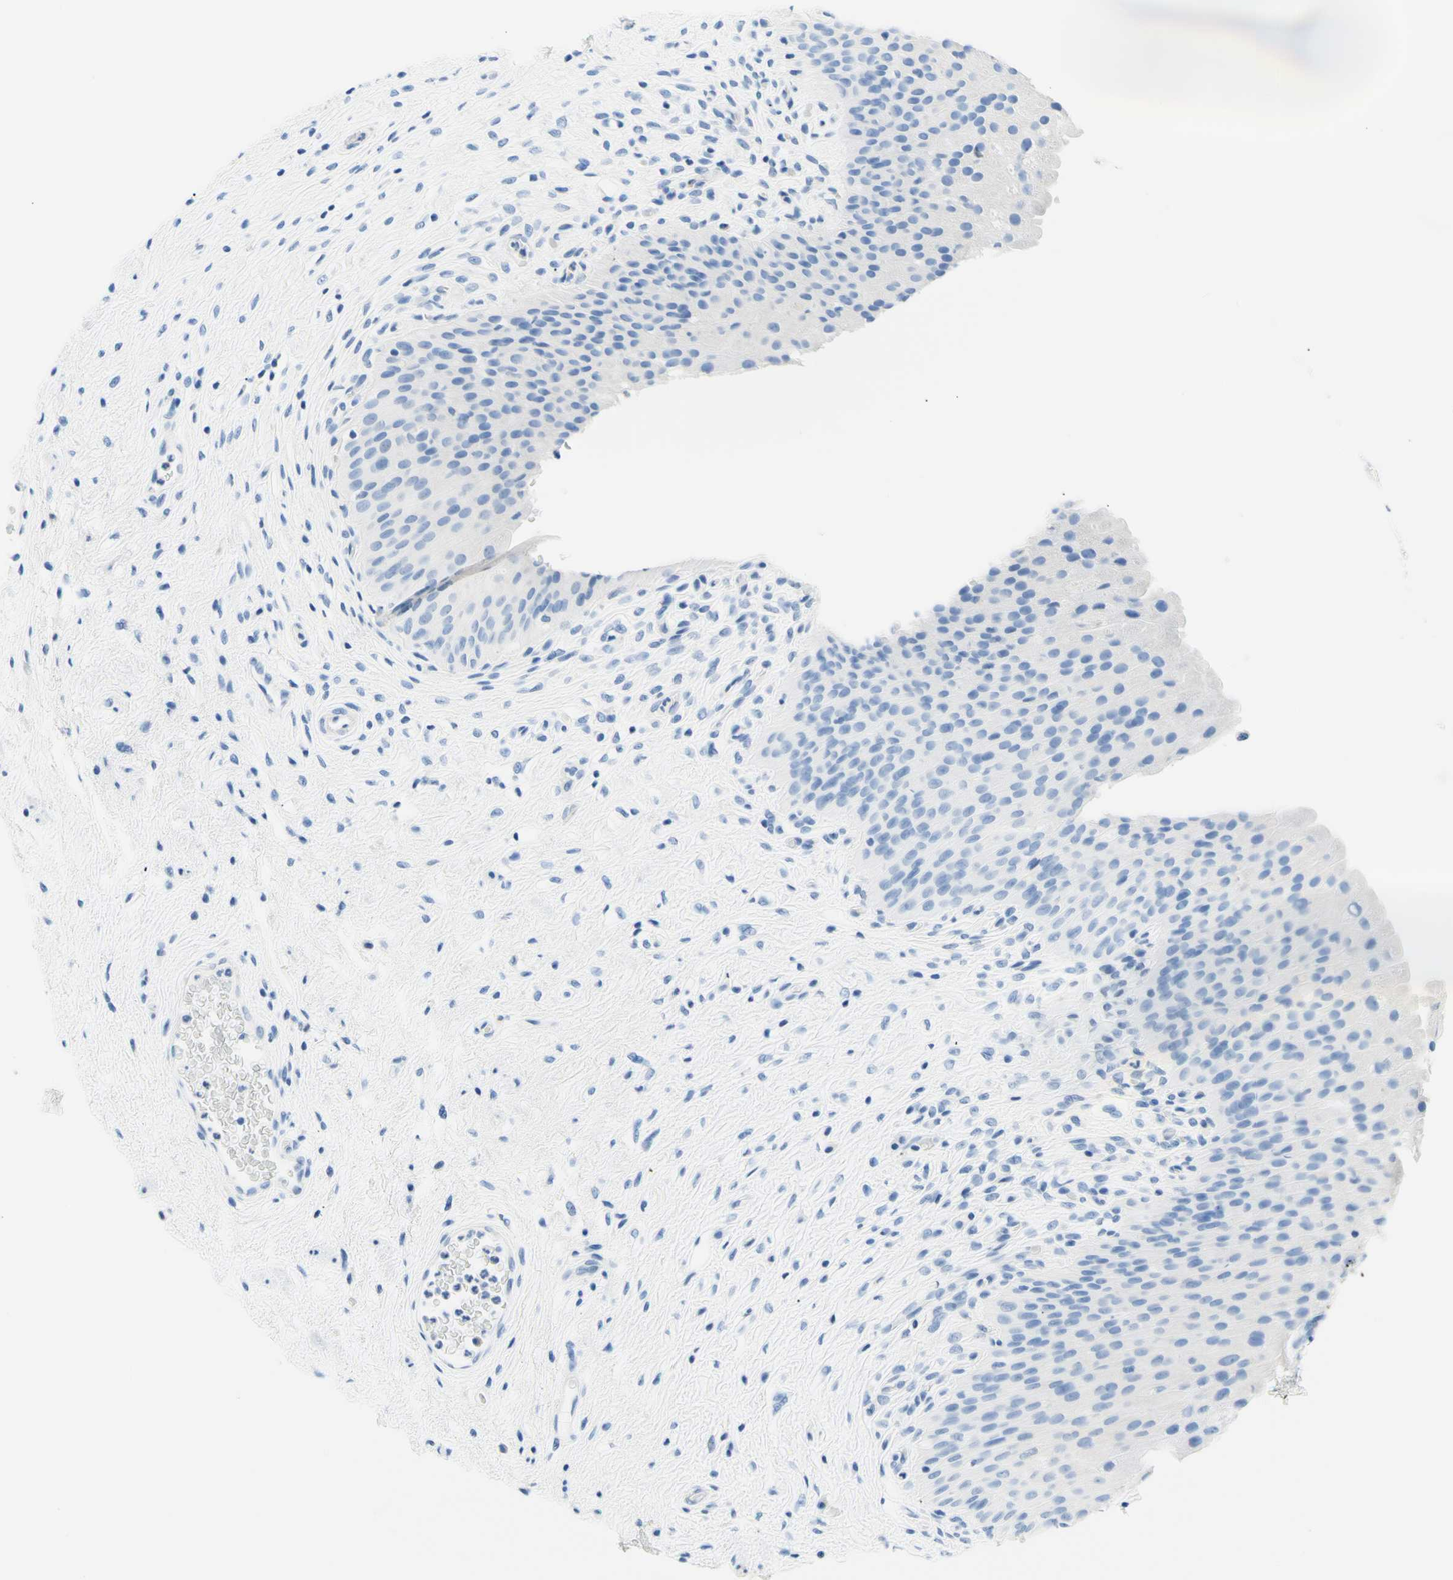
{"staining": {"intensity": "negative", "quantity": "none", "location": "none"}, "tissue": "urinary bladder", "cell_type": "Urothelial cells", "image_type": "normal", "snomed": [{"axis": "morphology", "description": "Normal tissue, NOS"}, {"axis": "morphology", "description": "Urothelial carcinoma, High grade"}, {"axis": "topography", "description": "Urinary bladder"}], "caption": "Human urinary bladder stained for a protein using IHC shows no staining in urothelial cells.", "gene": "HPCA", "patient": {"sex": "male", "age": 46}}